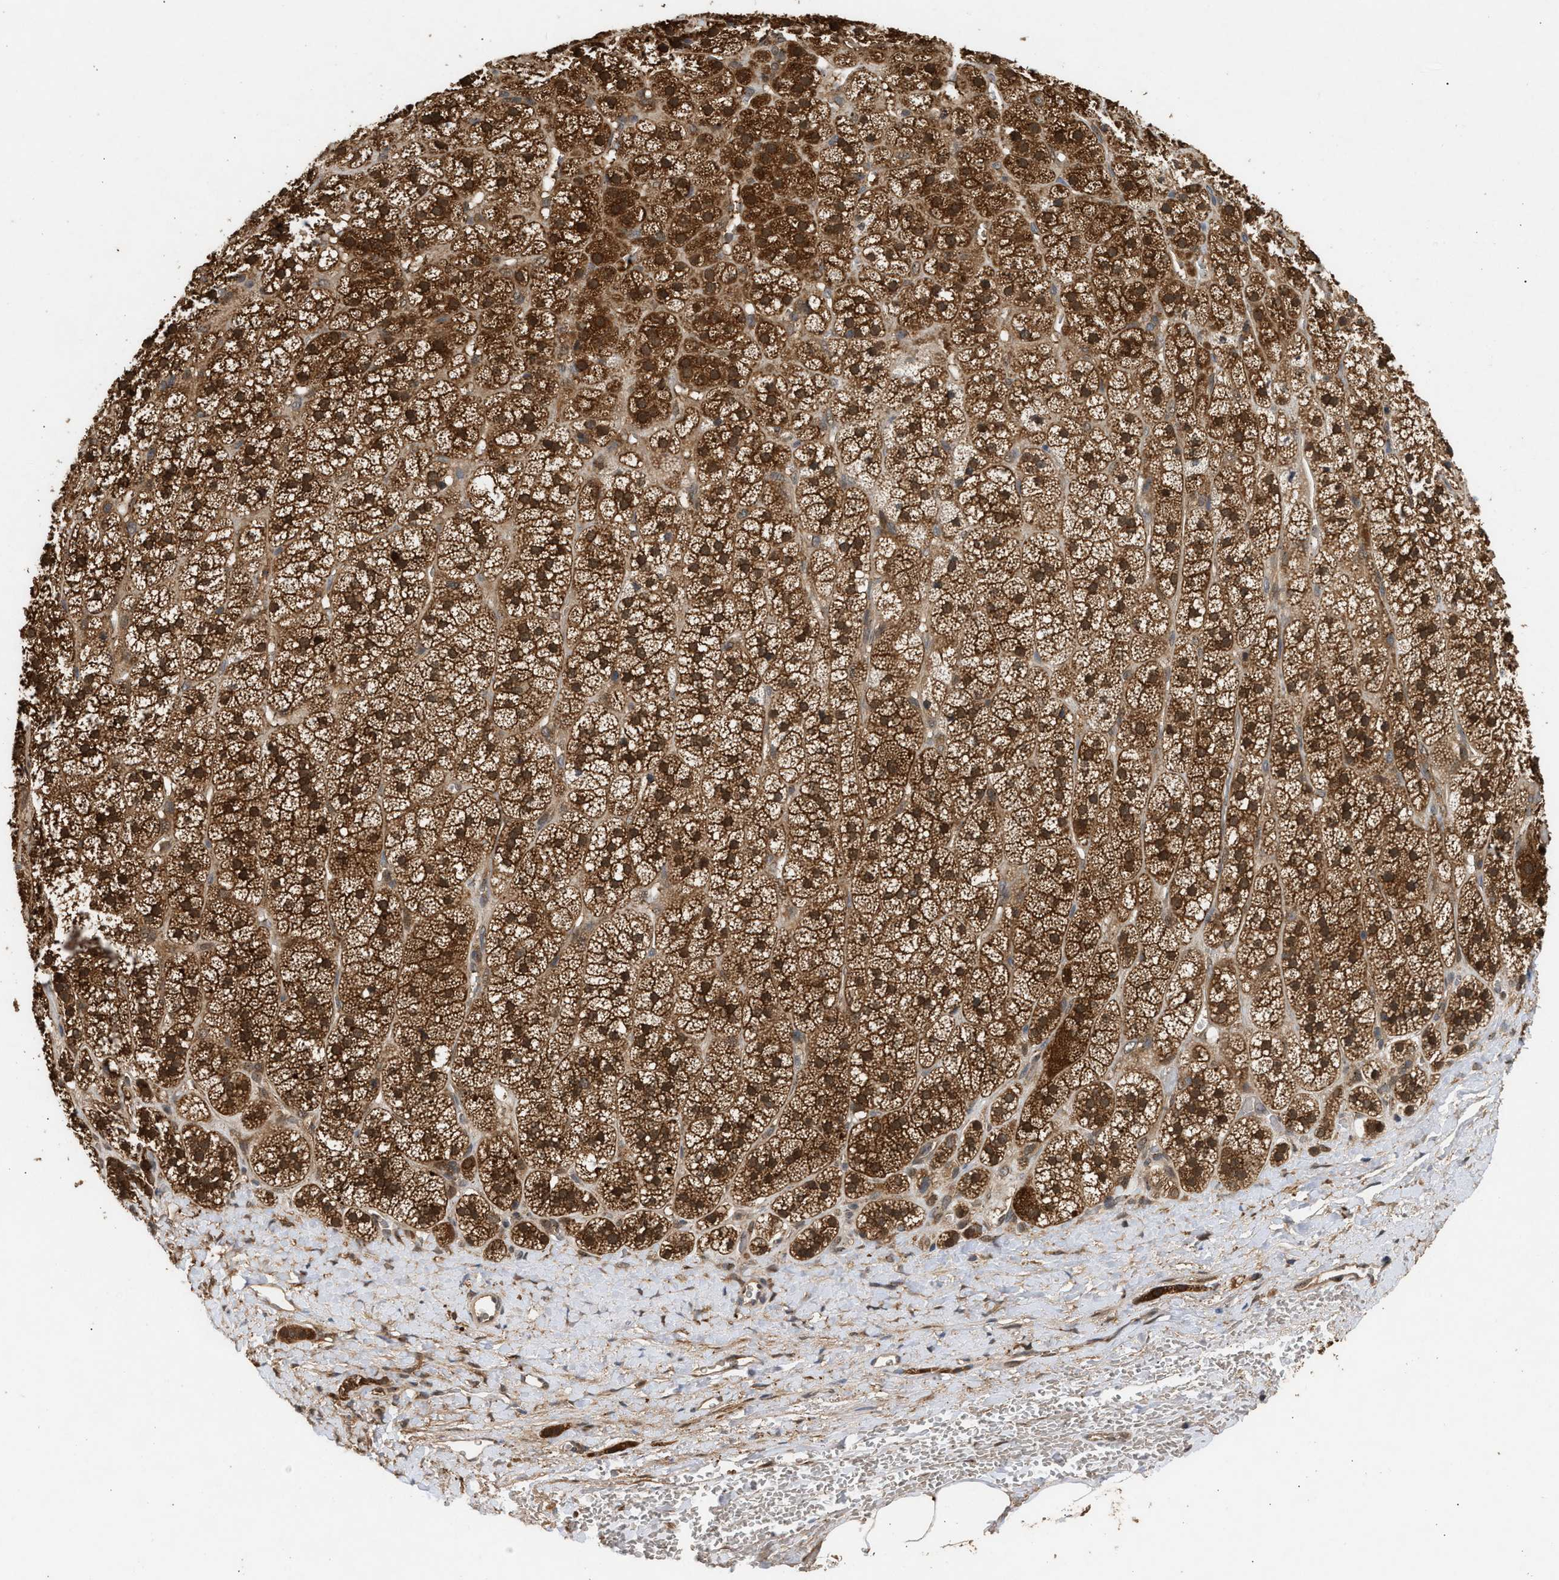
{"staining": {"intensity": "strong", "quantity": ">75%", "location": "cytoplasmic/membranous,nuclear"}, "tissue": "adrenal gland", "cell_type": "Glandular cells", "image_type": "normal", "snomed": [{"axis": "morphology", "description": "Normal tissue, NOS"}, {"axis": "topography", "description": "Adrenal gland"}], "caption": "Immunohistochemistry histopathology image of unremarkable adrenal gland stained for a protein (brown), which demonstrates high levels of strong cytoplasmic/membranous,nuclear expression in about >75% of glandular cells.", "gene": "FITM1", "patient": {"sex": "male", "age": 56}}